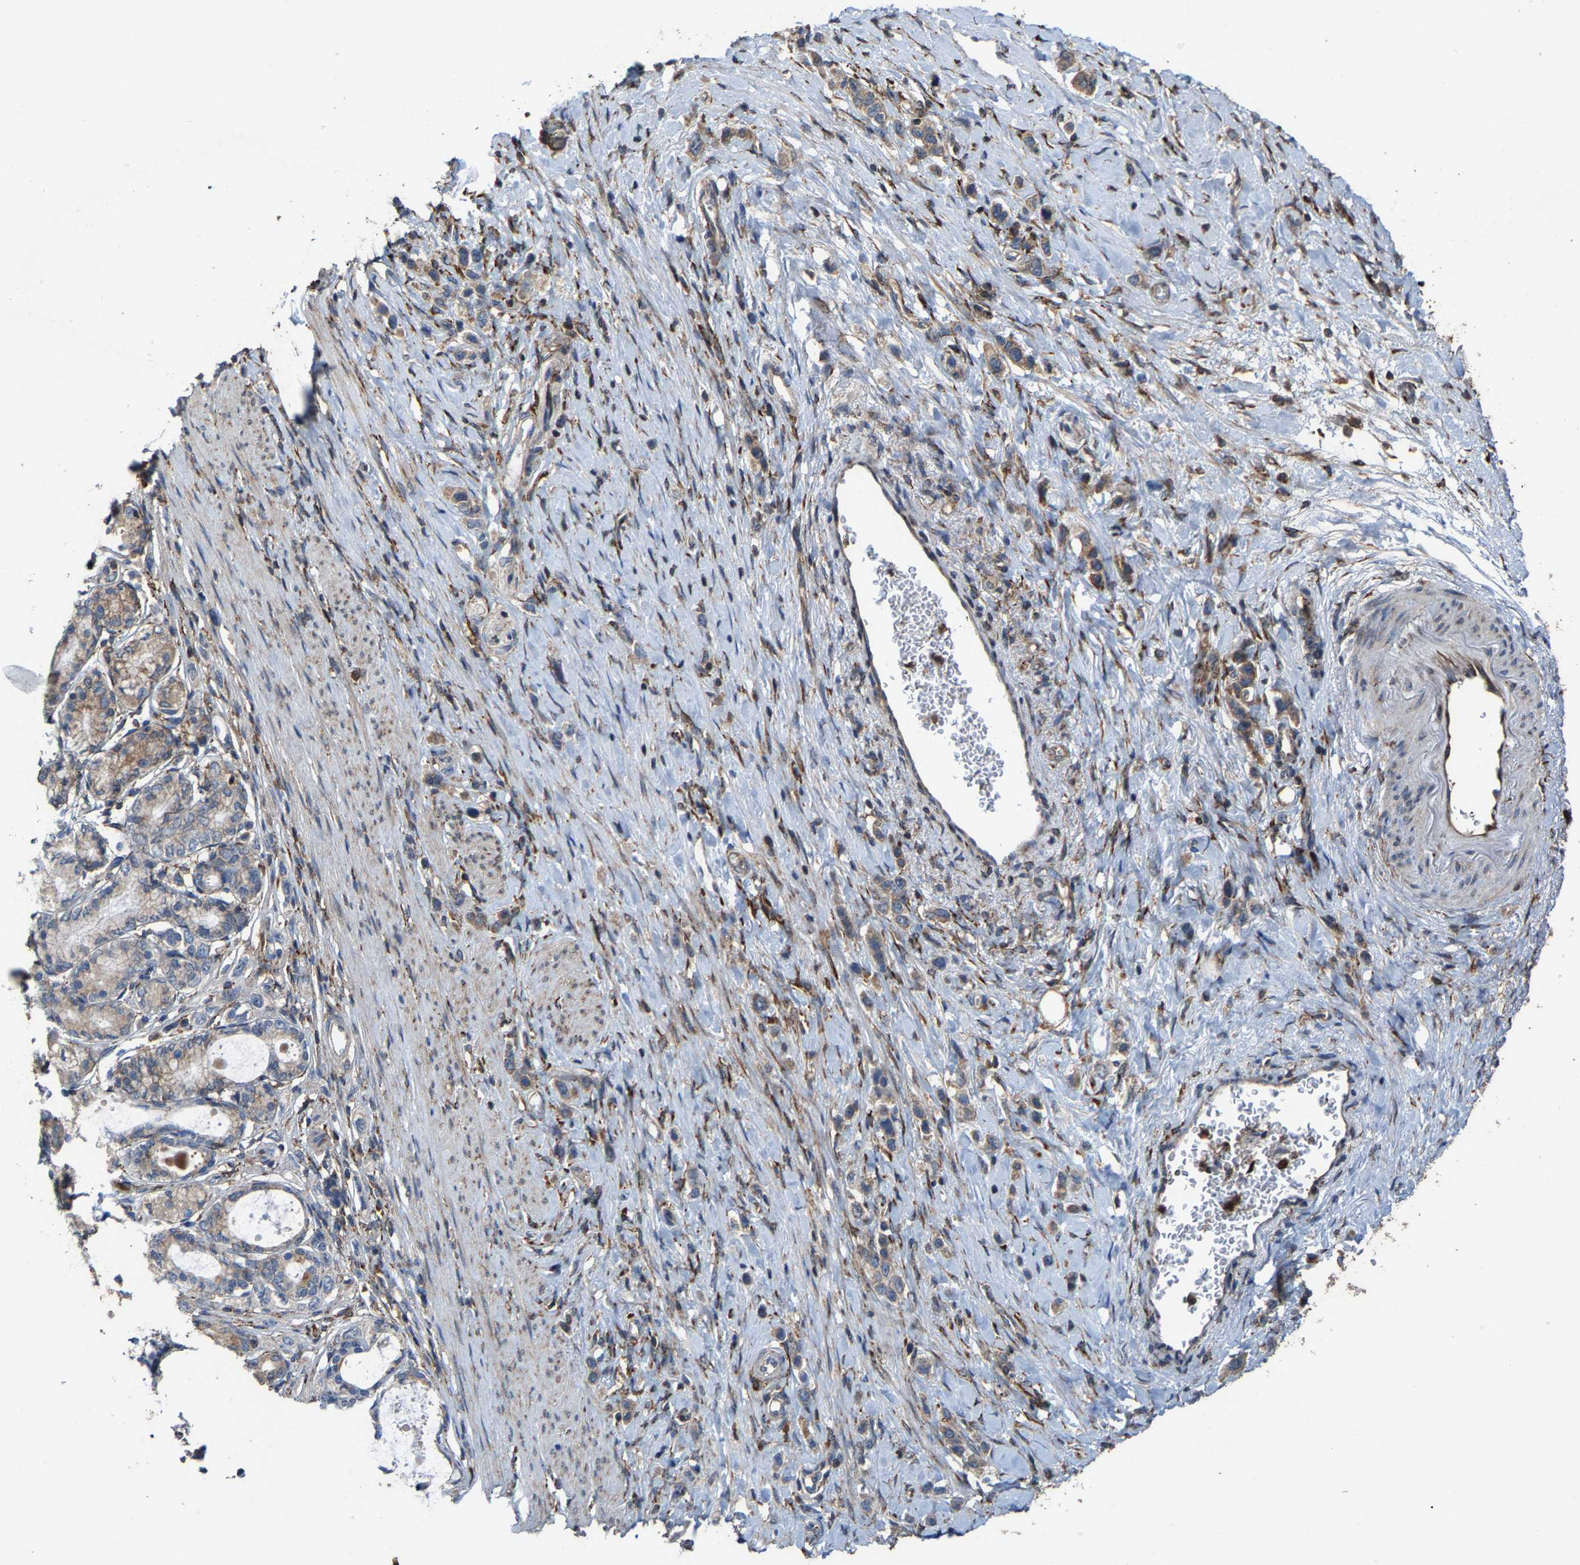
{"staining": {"intensity": "weak", "quantity": ">75%", "location": "cytoplasmic/membranous"}, "tissue": "stomach cancer", "cell_type": "Tumor cells", "image_type": "cancer", "snomed": [{"axis": "morphology", "description": "Adenocarcinoma, NOS"}, {"axis": "topography", "description": "Stomach"}], "caption": "This photomicrograph exhibits IHC staining of human adenocarcinoma (stomach), with low weak cytoplasmic/membranous staining in approximately >75% of tumor cells.", "gene": "FGD3", "patient": {"sex": "female", "age": 65}}